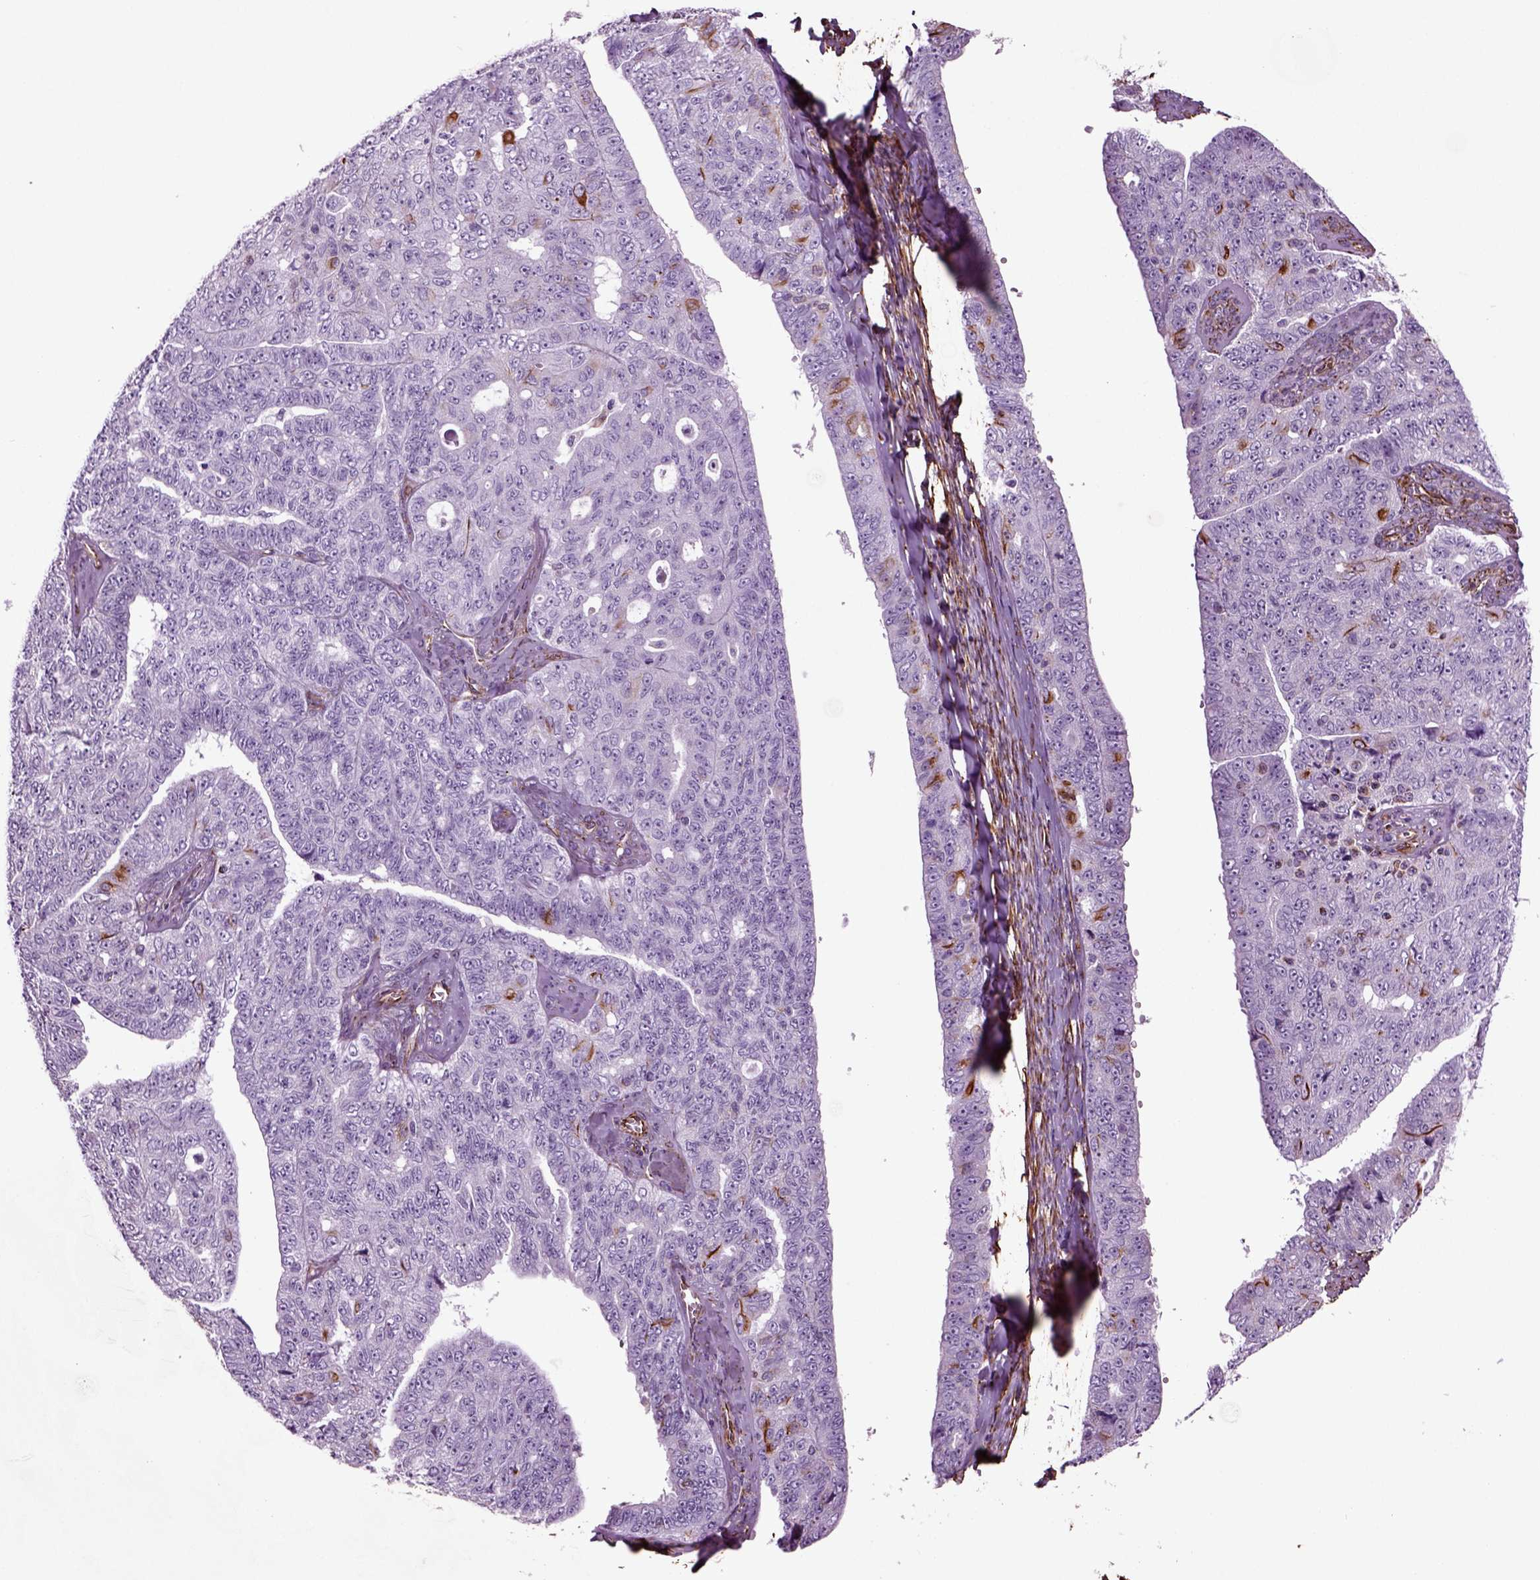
{"staining": {"intensity": "negative", "quantity": "none", "location": "none"}, "tissue": "ovarian cancer", "cell_type": "Tumor cells", "image_type": "cancer", "snomed": [{"axis": "morphology", "description": "Cystadenocarcinoma, serous, NOS"}, {"axis": "topography", "description": "Ovary"}], "caption": "The IHC image has no significant positivity in tumor cells of serous cystadenocarcinoma (ovarian) tissue. (Brightfield microscopy of DAB (3,3'-diaminobenzidine) immunohistochemistry at high magnification).", "gene": "ACER3", "patient": {"sex": "female", "age": 71}}